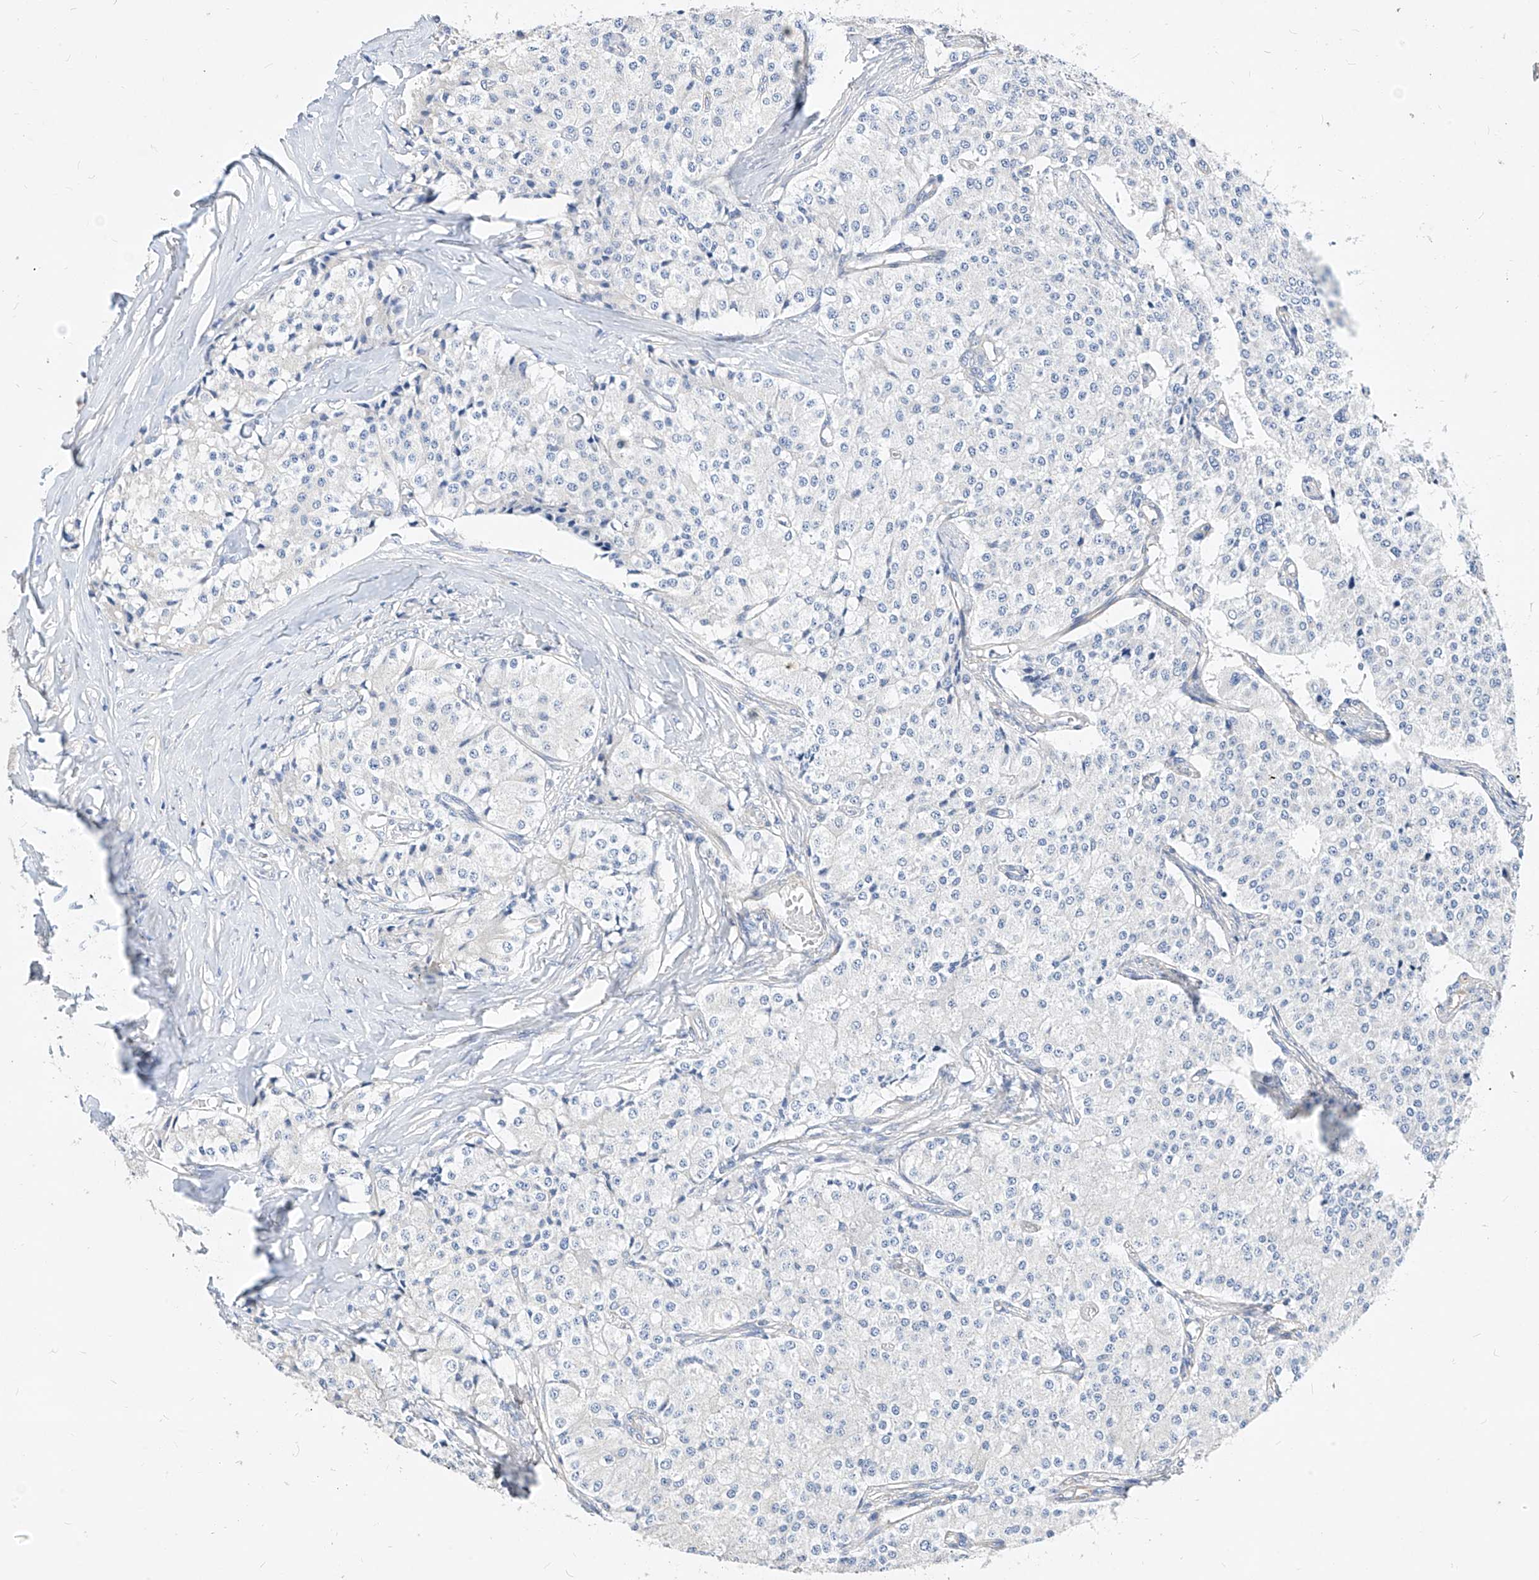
{"staining": {"intensity": "negative", "quantity": "none", "location": "none"}, "tissue": "carcinoid", "cell_type": "Tumor cells", "image_type": "cancer", "snomed": [{"axis": "morphology", "description": "Carcinoid, malignant, NOS"}, {"axis": "topography", "description": "Colon"}], "caption": "Tumor cells are negative for protein expression in human malignant carcinoid. (Stains: DAB immunohistochemistry (IHC) with hematoxylin counter stain, Microscopy: brightfield microscopy at high magnification).", "gene": "SCGB2A1", "patient": {"sex": "female", "age": 52}}